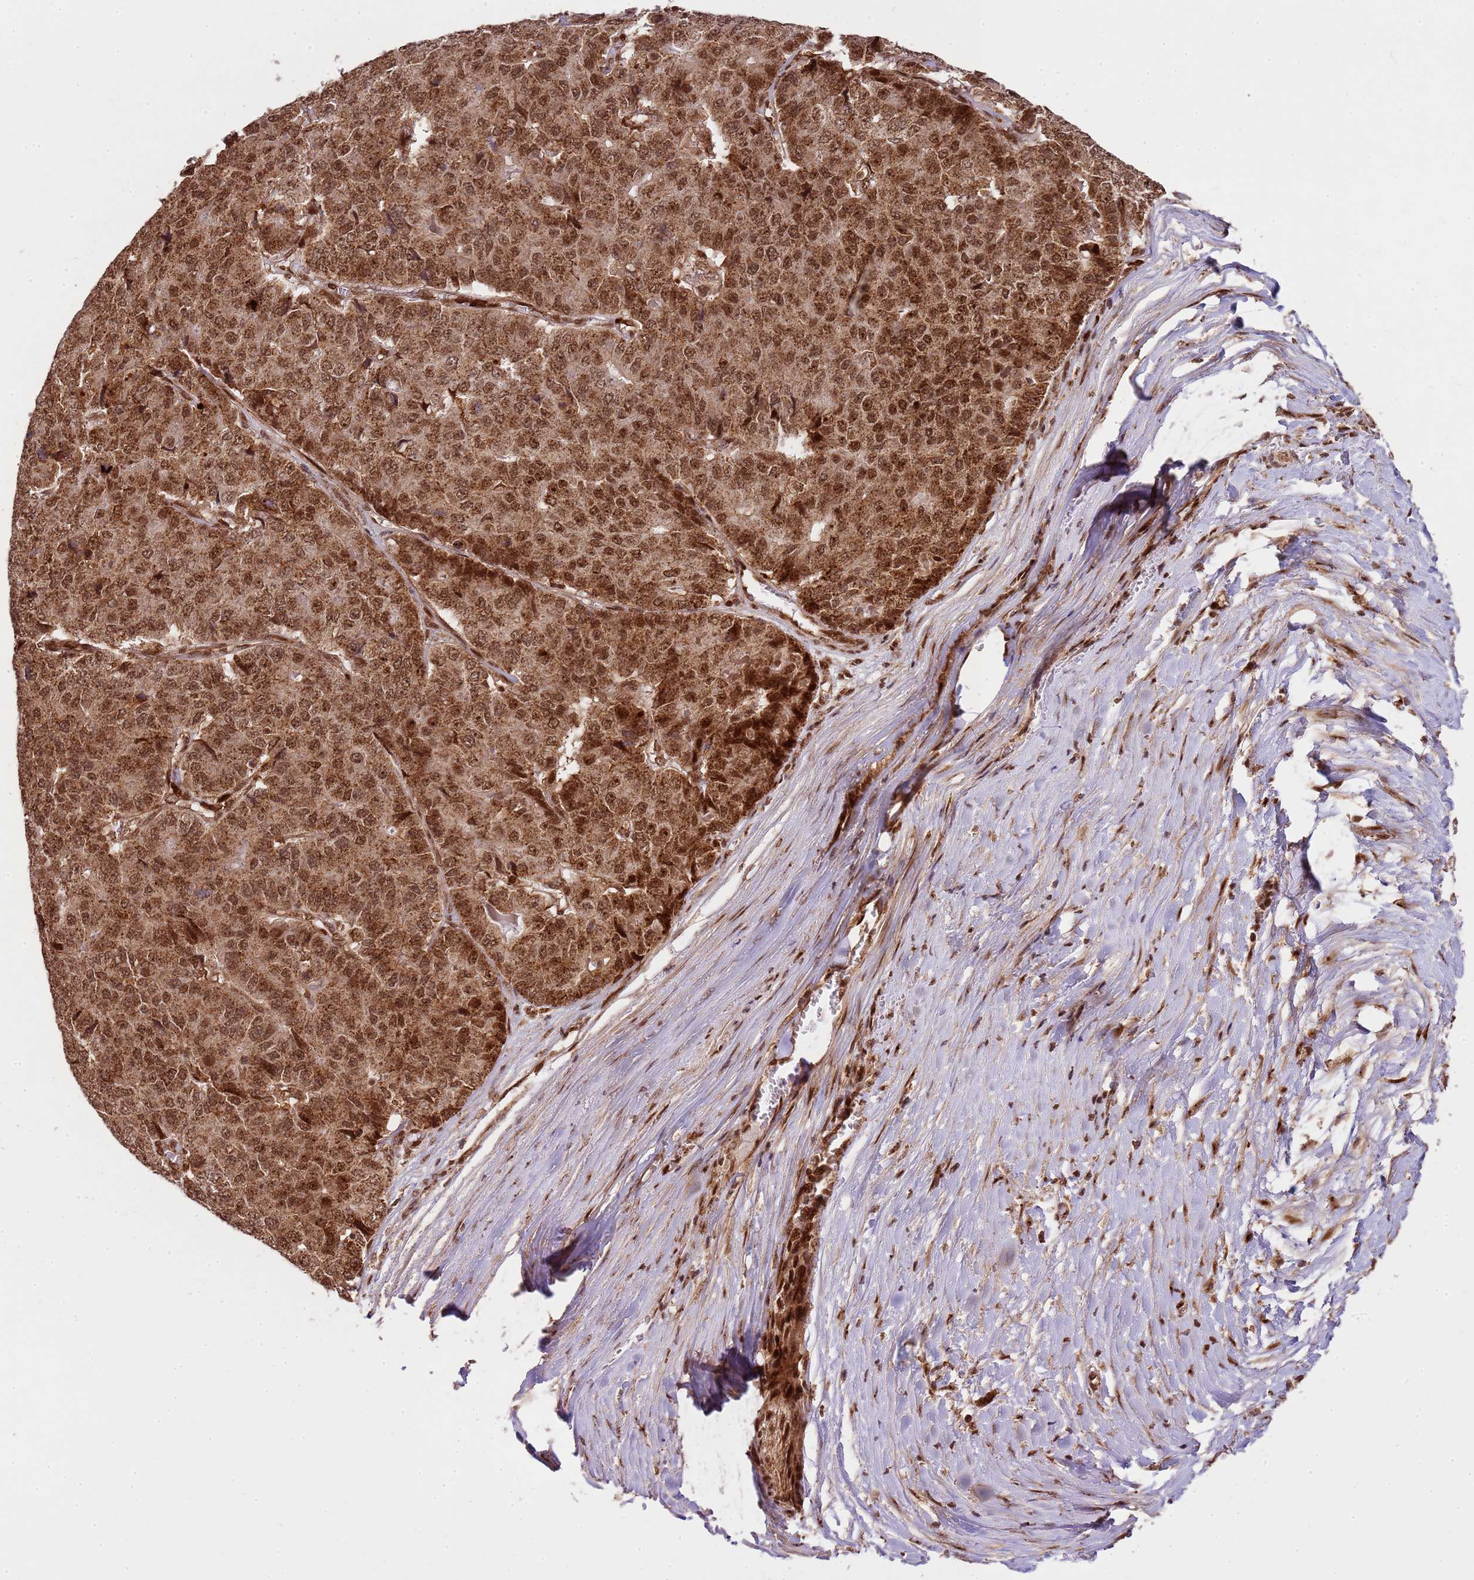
{"staining": {"intensity": "moderate", "quantity": ">75%", "location": "cytoplasmic/membranous,nuclear"}, "tissue": "pancreatic cancer", "cell_type": "Tumor cells", "image_type": "cancer", "snomed": [{"axis": "morphology", "description": "Adenocarcinoma, NOS"}, {"axis": "topography", "description": "Pancreas"}], "caption": "Moderate cytoplasmic/membranous and nuclear protein staining is appreciated in about >75% of tumor cells in adenocarcinoma (pancreatic).", "gene": "PEX14", "patient": {"sex": "male", "age": 50}}